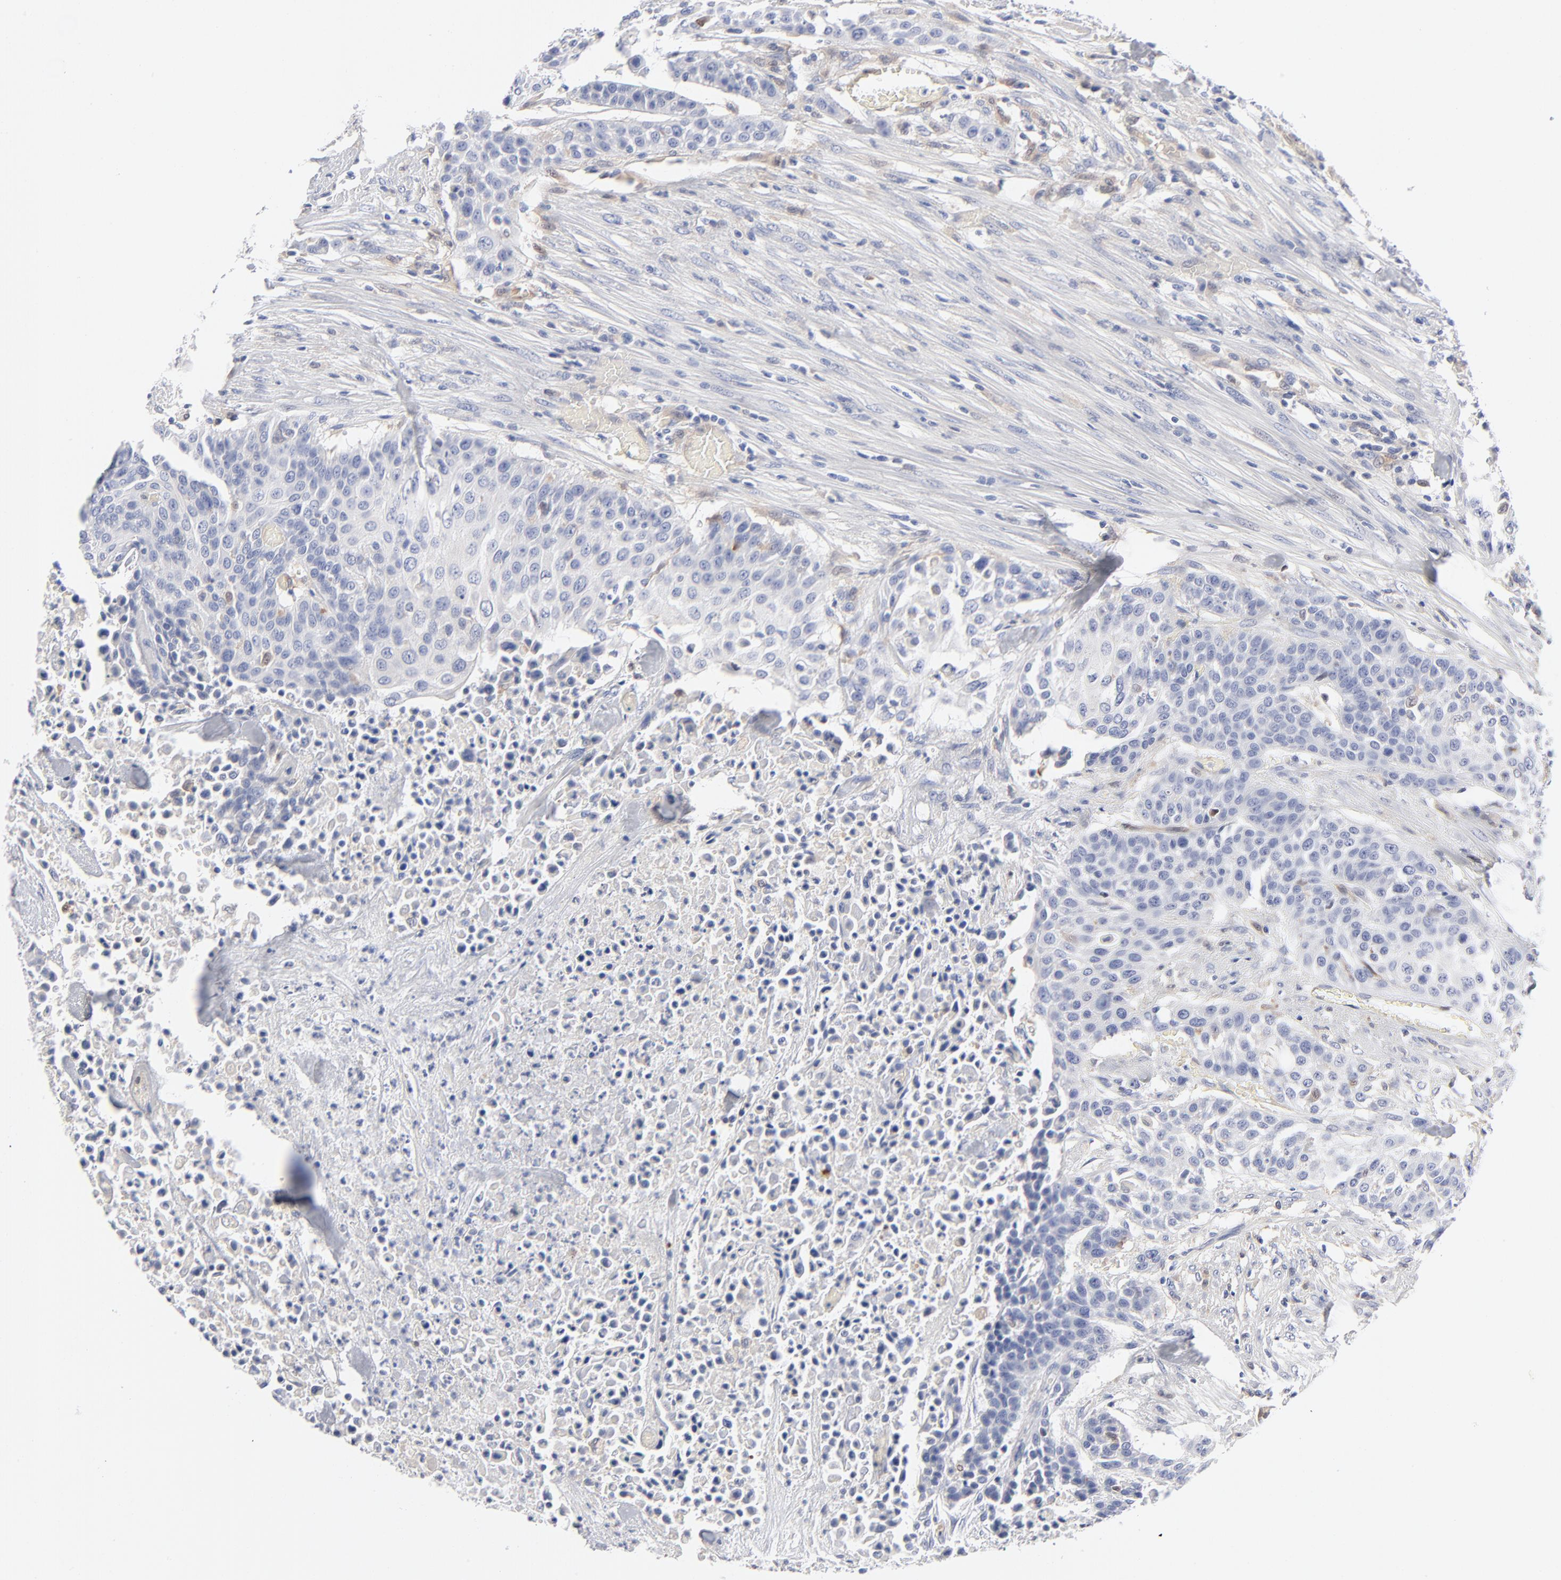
{"staining": {"intensity": "negative", "quantity": "none", "location": "none"}, "tissue": "urothelial cancer", "cell_type": "Tumor cells", "image_type": "cancer", "snomed": [{"axis": "morphology", "description": "Urothelial carcinoma, High grade"}, {"axis": "topography", "description": "Urinary bladder"}], "caption": "There is no significant expression in tumor cells of urothelial carcinoma (high-grade).", "gene": "ARRB1", "patient": {"sex": "male", "age": 74}}